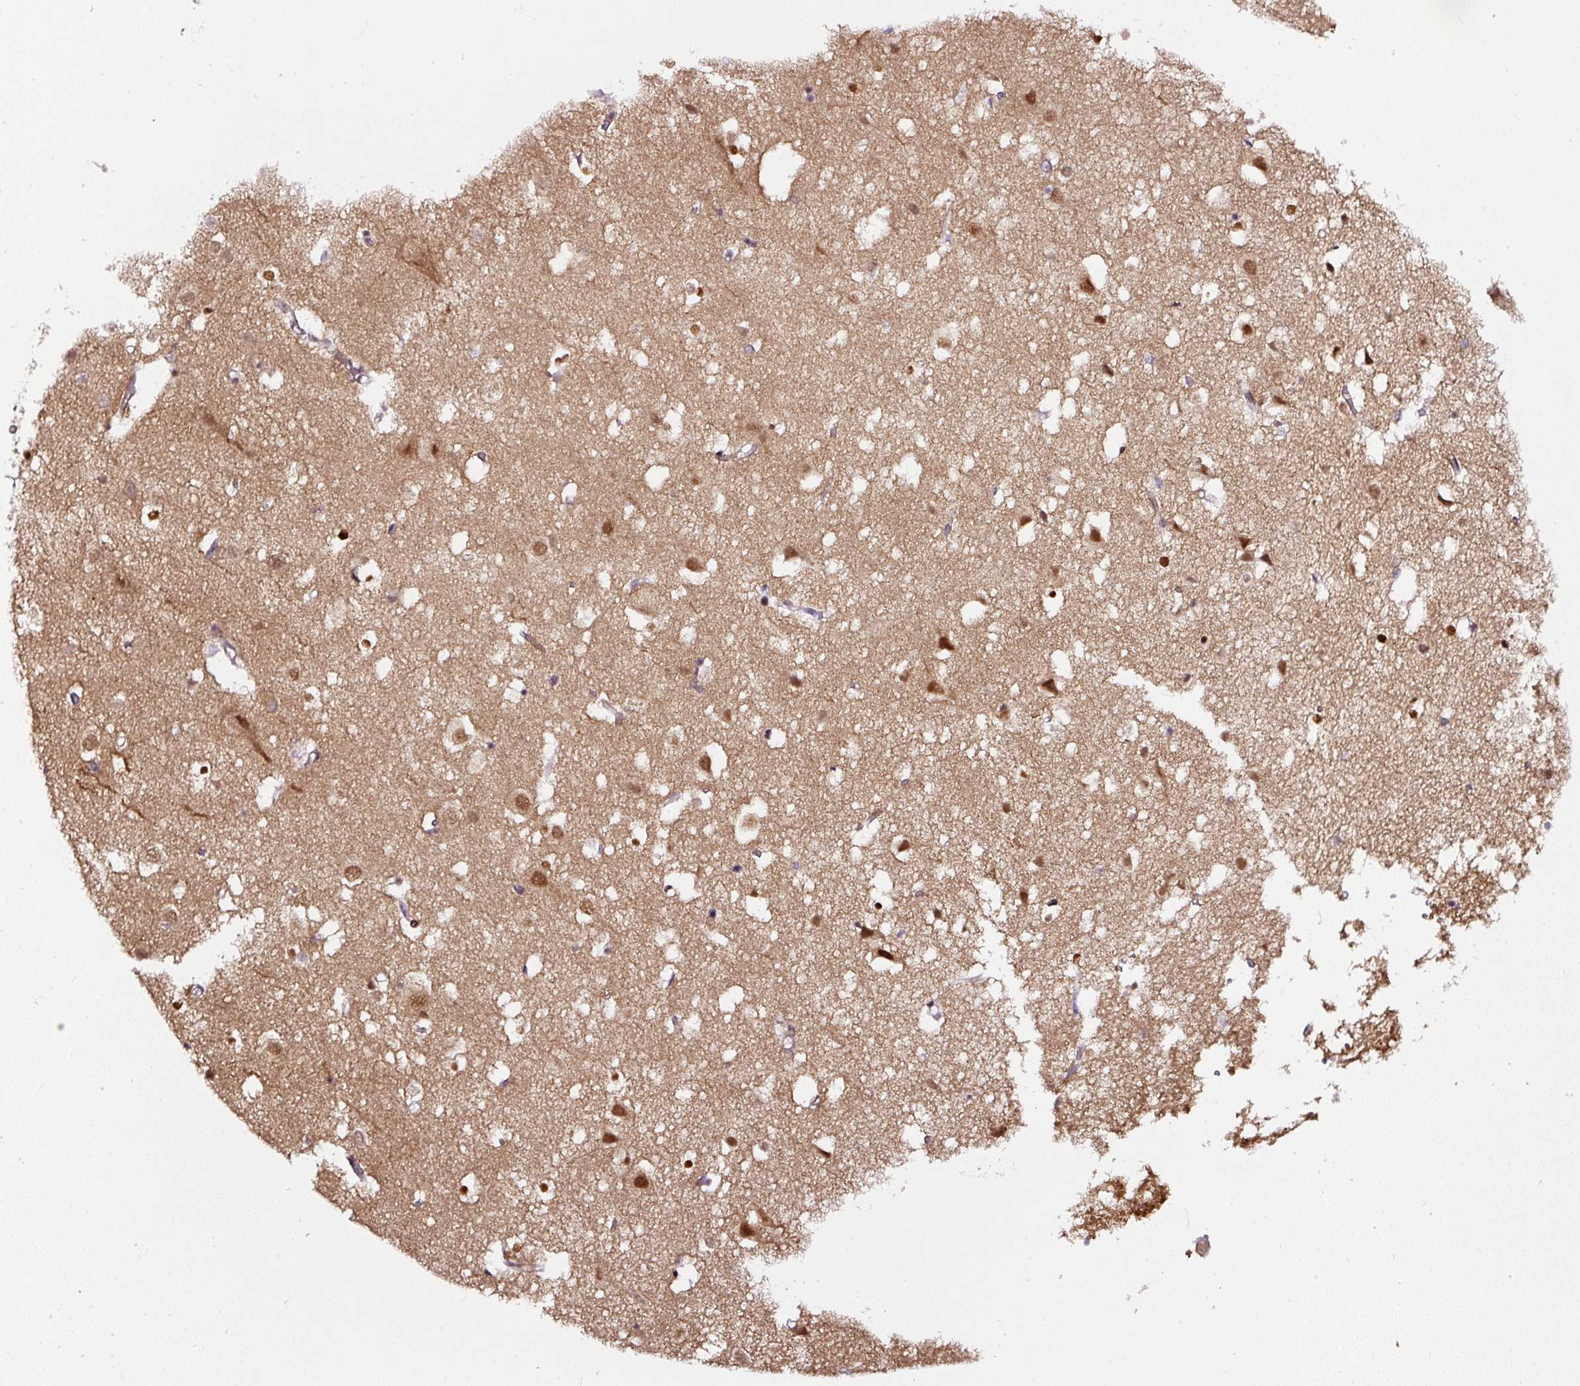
{"staining": {"intensity": "moderate", "quantity": "25%-75%", "location": "cytoplasmic/membranous"}, "tissue": "cerebral cortex", "cell_type": "Endothelial cells", "image_type": "normal", "snomed": [{"axis": "morphology", "description": "Normal tissue, NOS"}, {"axis": "topography", "description": "Cerebral cortex"}], "caption": "Endothelial cells reveal medium levels of moderate cytoplasmic/membranous staining in approximately 25%-75% of cells in normal cerebral cortex.", "gene": "KDM4E", "patient": {"sex": "male", "age": 70}}